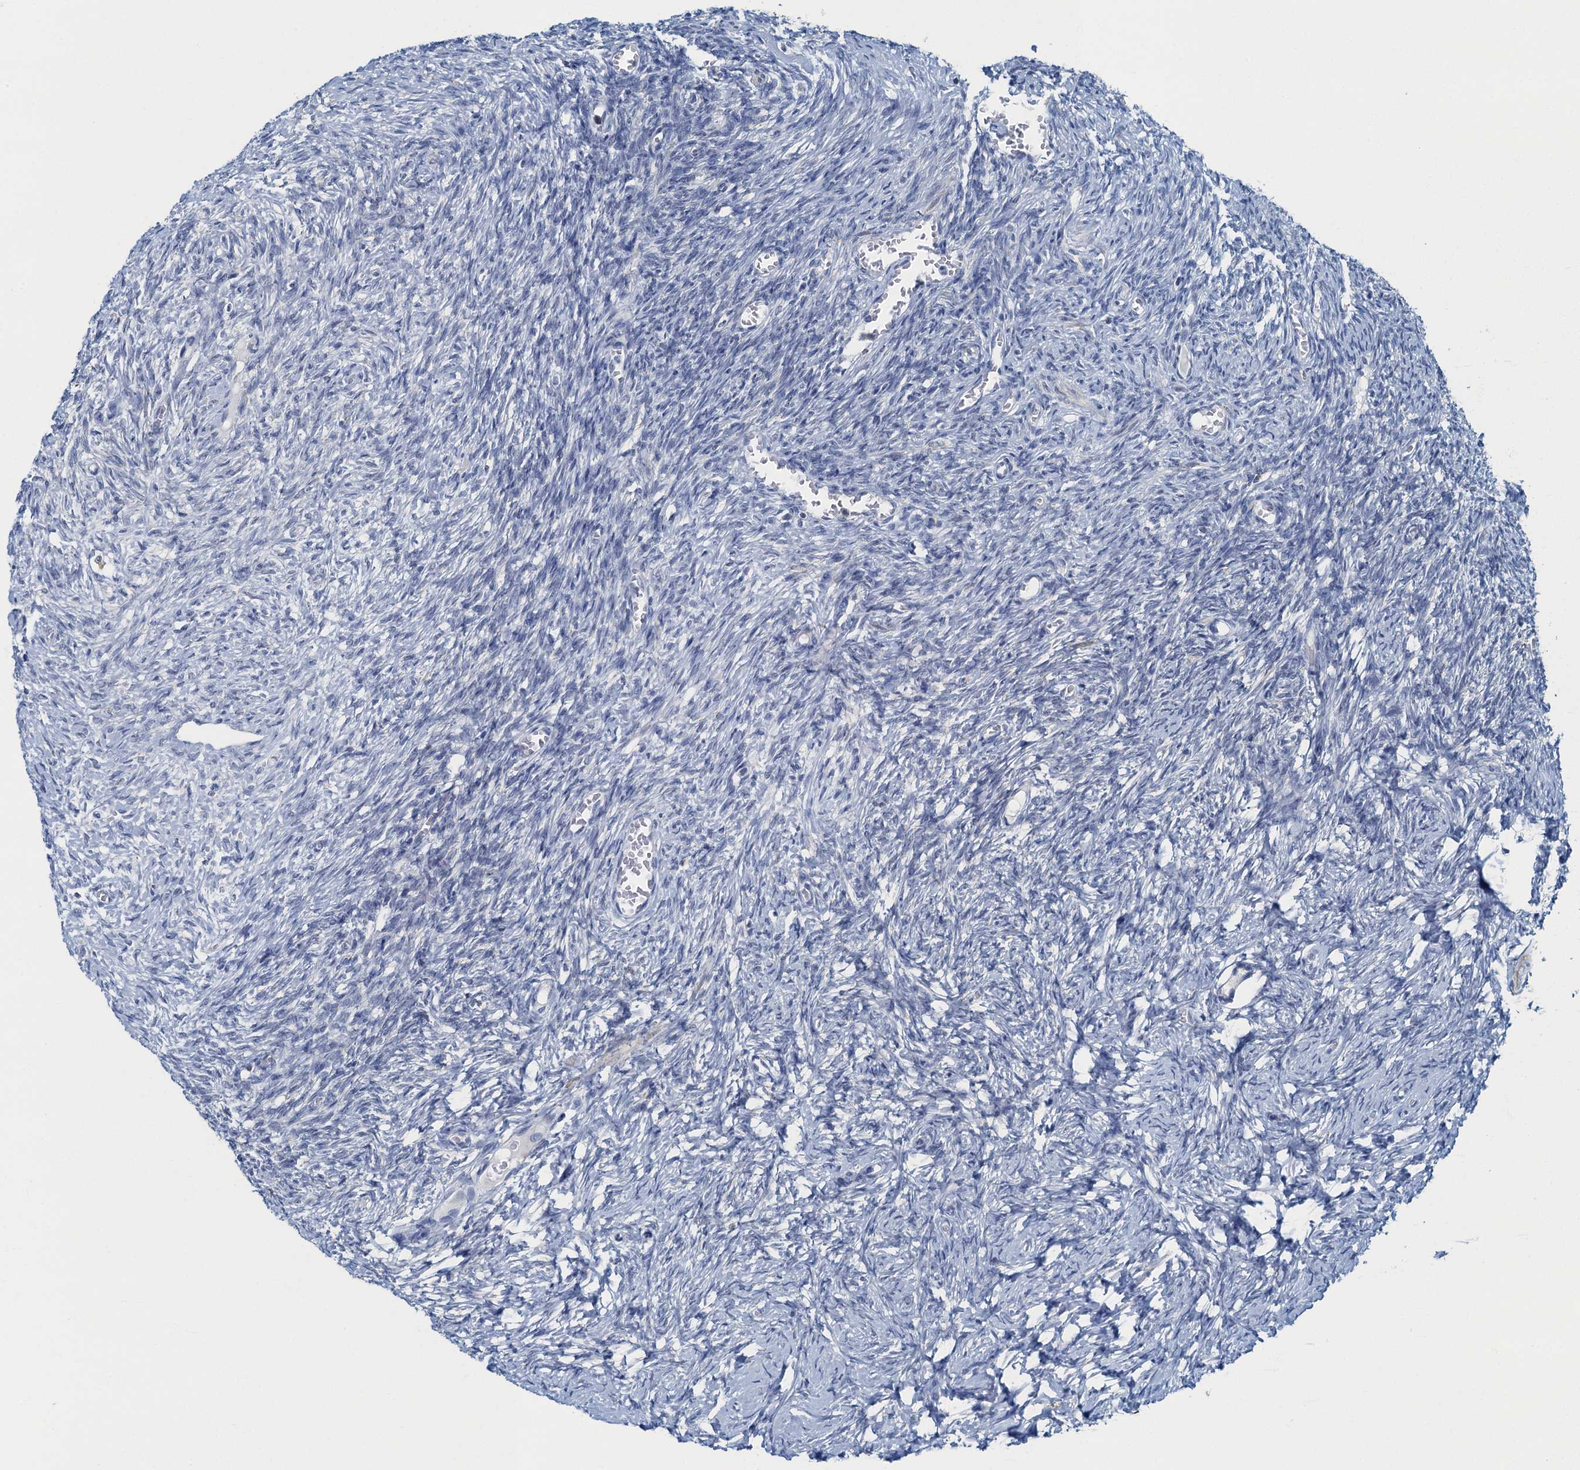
{"staining": {"intensity": "negative", "quantity": "none", "location": "none"}, "tissue": "ovary", "cell_type": "Ovarian stroma cells", "image_type": "normal", "snomed": [{"axis": "morphology", "description": "Normal tissue, NOS"}, {"axis": "topography", "description": "Ovary"}], "caption": "A high-resolution image shows IHC staining of normal ovary, which demonstrates no significant expression in ovarian stroma cells.", "gene": "RAD9B", "patient": {"sex": "female", "age": 27}}